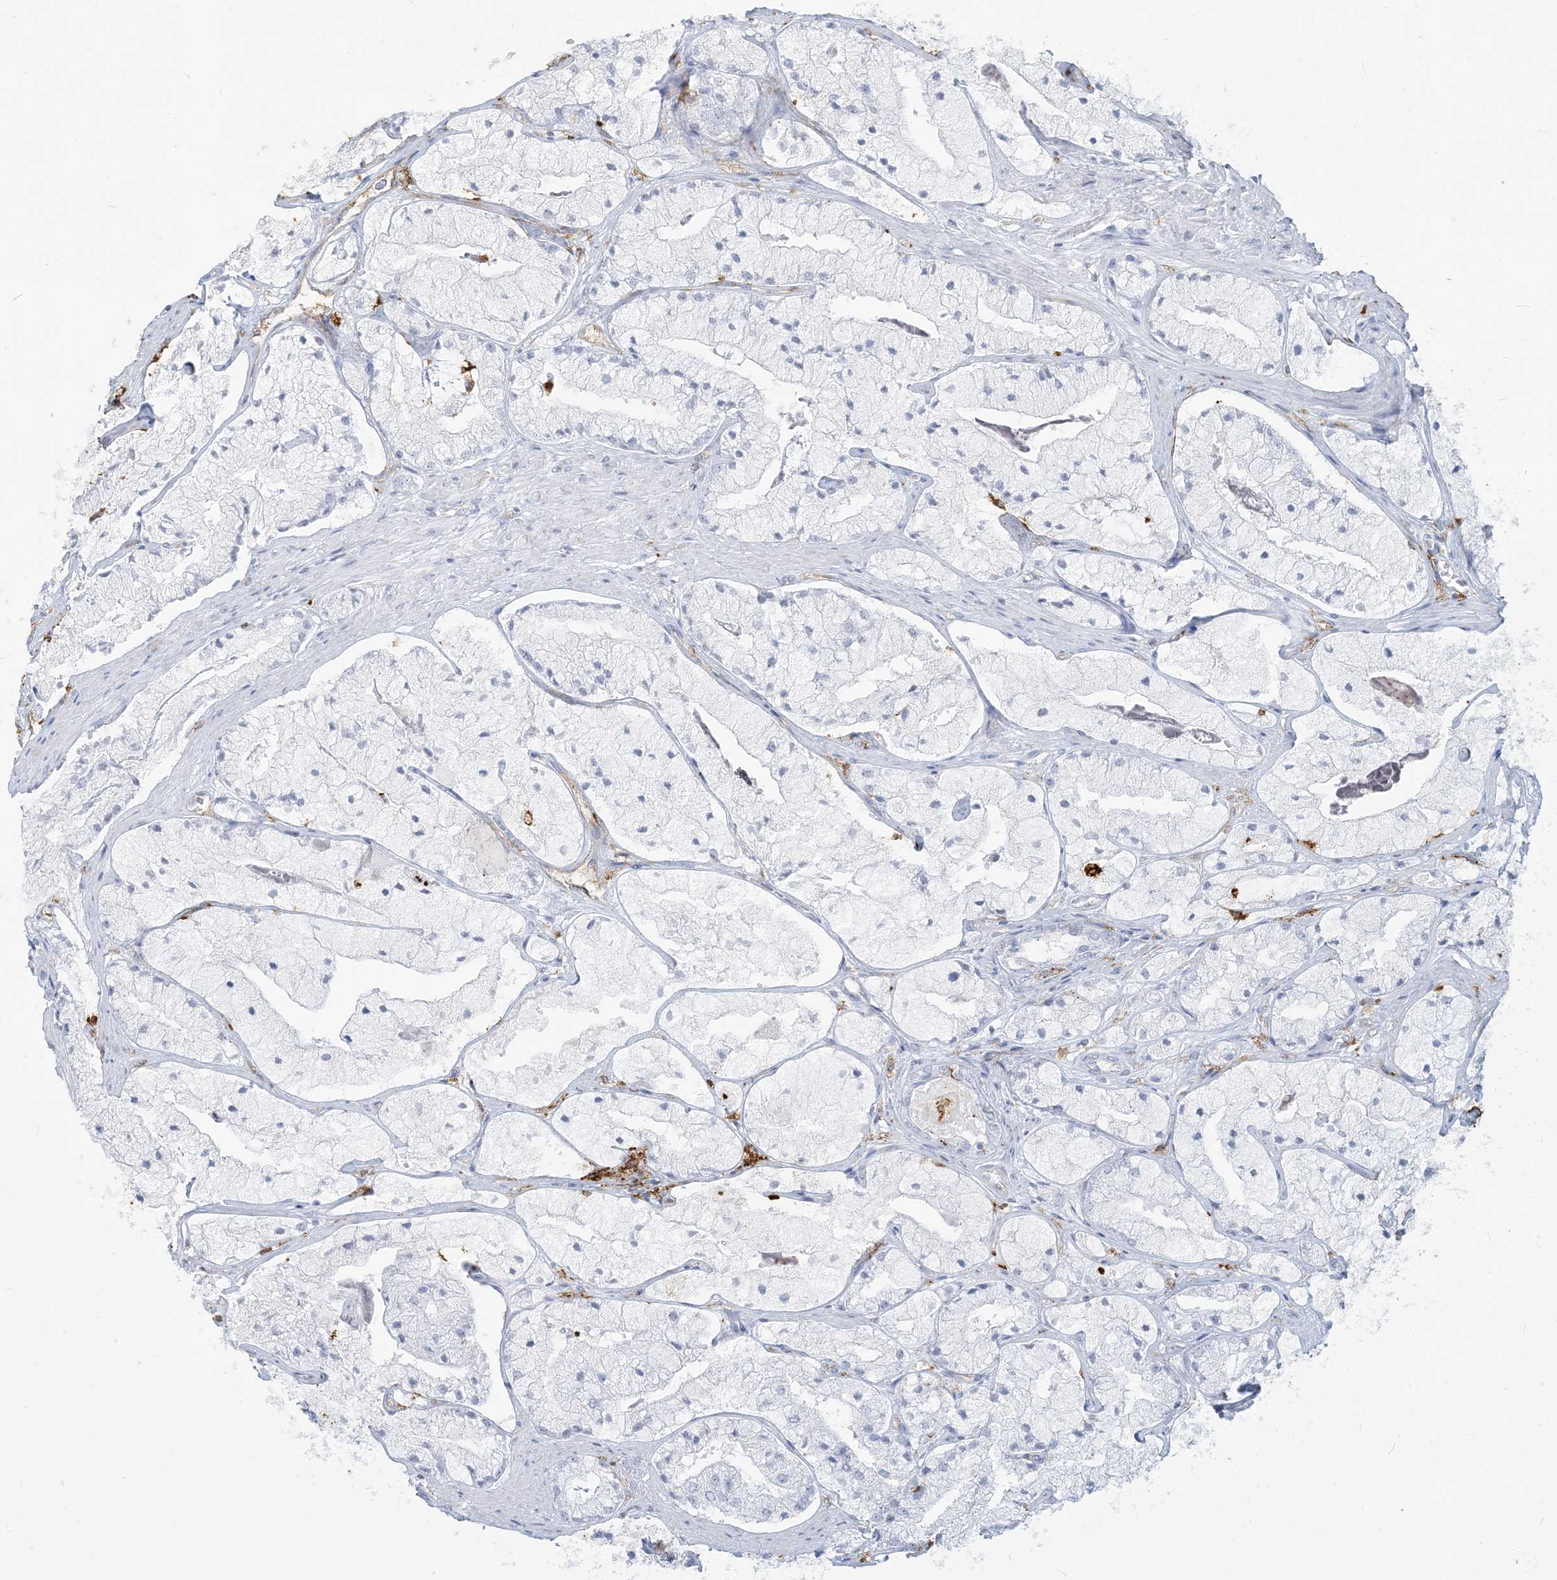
{"staining": {"intensity": "negative", "quantity": "none", "location": "none"}, "tissue": "prostate cancer", "cell_type": "Tumor cells", "image_type": "cancer", "snomed": [{"axis": "morphology", "description": "Adenocarcinoma, High grade"}, {"axis": "topography", "description": "Prostate"}], "caption": "The image demonstrates no significant staining in tumor cells of prostate cancer (high-grade adenocarcinoma).", "gene": "HLA-DRB1", "patient": {"sex": "male", "age": 50}}